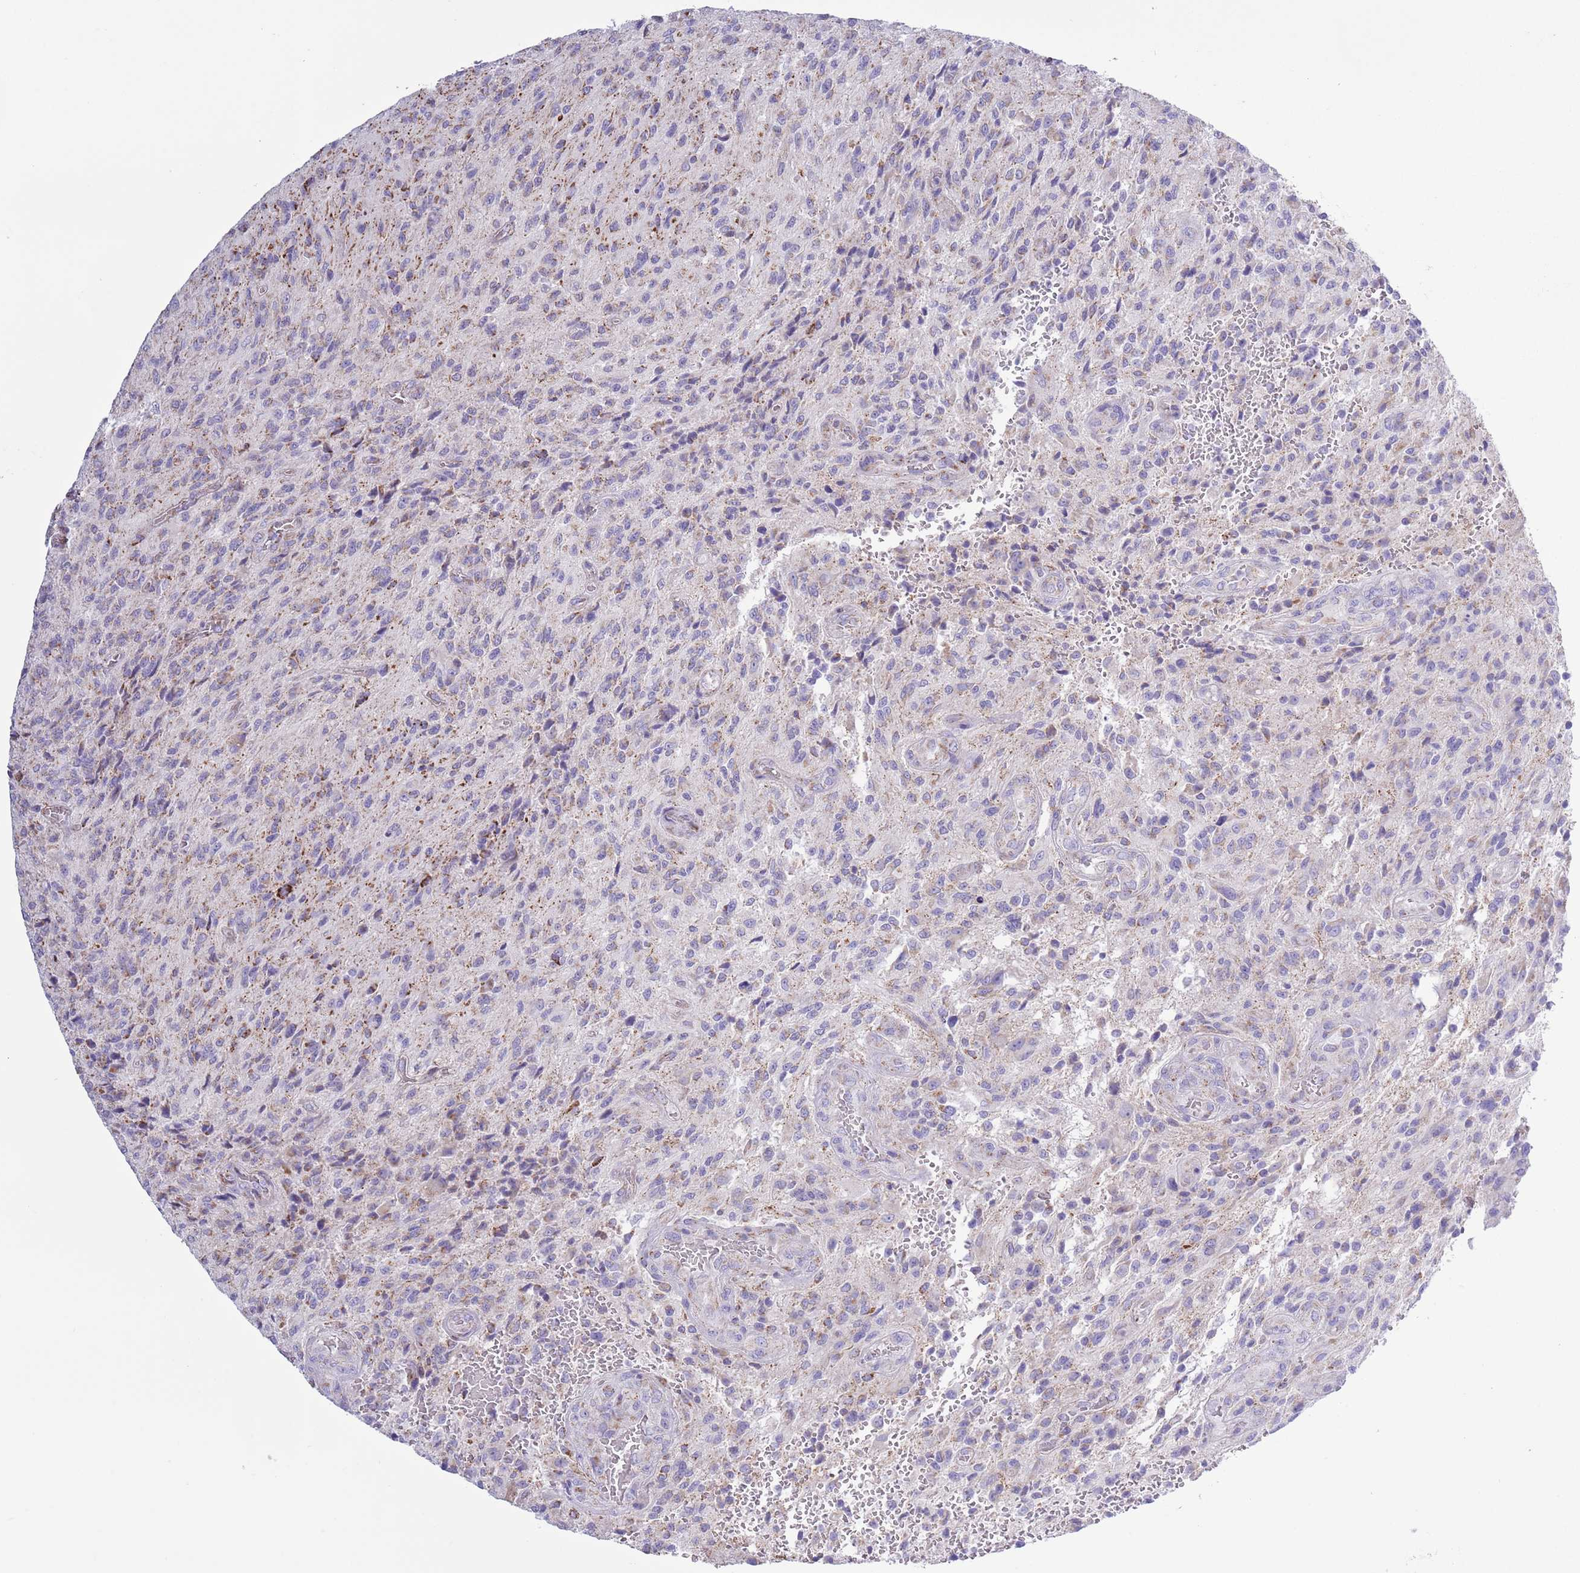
{"staining": {"intensity": "weak", "quantity": "<25%", "location": "cytoplasmic/membranous"}, "tissue": "glioma", "cell_type": "Tumor cells", "image_type": "cancer", "snomed": [{"axis": "morphology", "description": "Normal tissue, NOS"}, {"axis": "morphology", "description": "Glioma, malignant, High grade"}, {"axis": "topography", "description": "Cerebral cortex"}], "caption": "IHC micrograph of neoplastic tissue: glioma stained with DAB exhibits no significant protein expression in tumor cells.", "gene": "ATP6V1B1", "patient": {"sex": "male", "age": 56}}